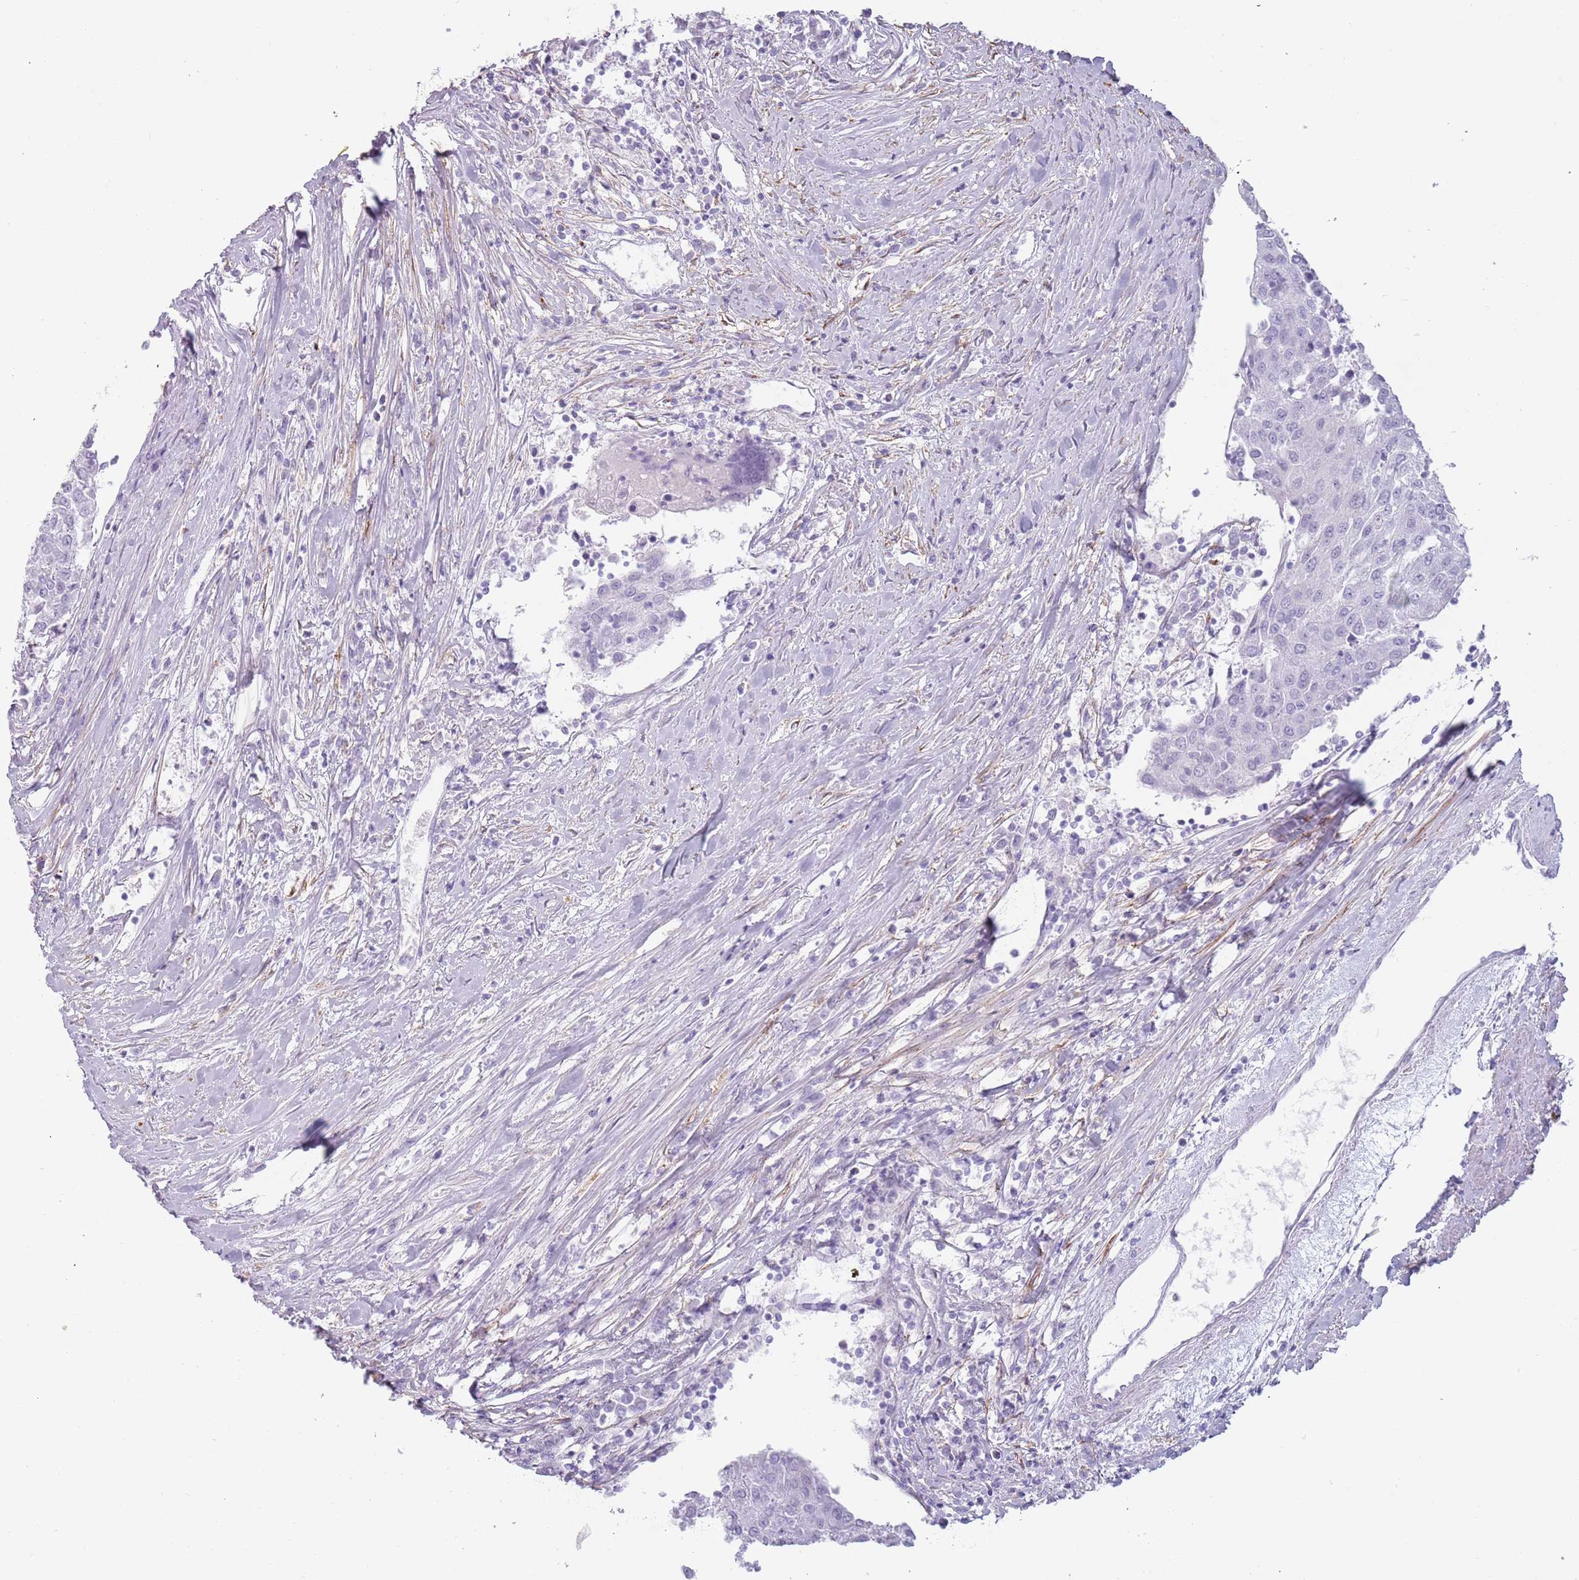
{"staining": {"intensity": "negative", "quantity": "none", "location": "none"}, "tissue": "urothelial cancer", "cell_type": "Tumor cells", "image_type": "cancer", "snomed": [{"axis": "morphology", "description": "Urothelial carcinoma, High grade"}, {"axis": "topography", "description": "Urinary bladder"}], "caption": "Immunohistochemistry (IHC) of high-grade urothelial carcinoma reveals no staining in tumor cells.", "gene": "COLEC12", "patient": {"sex": "female", "age": 85}}